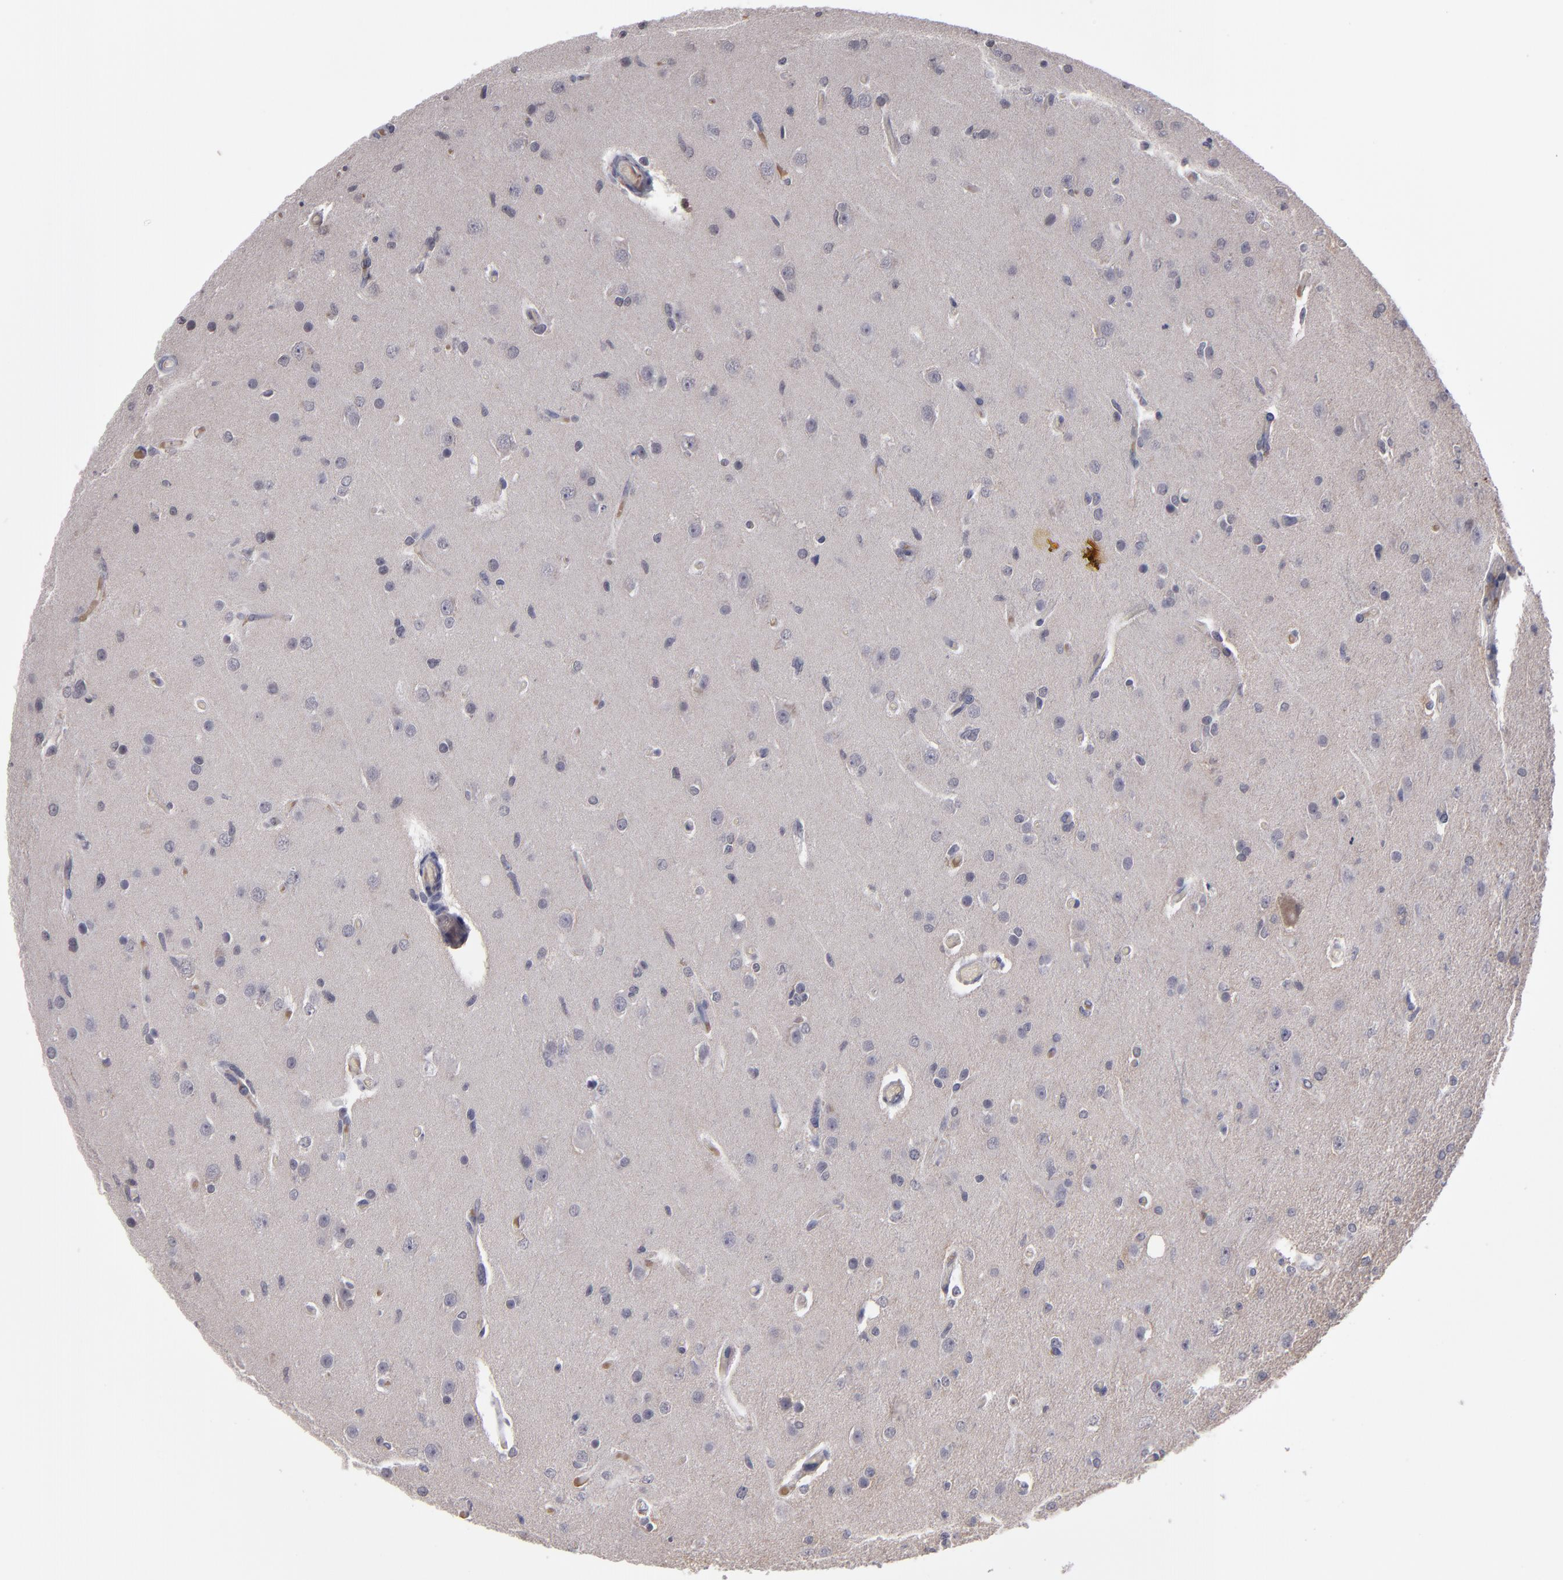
{"staining": {"intensity": "negative", "quantity": "none", "location": "none"}, "tissue": "glioma", "cell_type": "Tumor cells", "image_type": "cancer", "snomed": [{"axis": "morphology", "description": "Glioma, malignant, High grade"}, {"axis": "topography", "description": "Brain"}], "caption": "An immunohistochemistry (IHC) photomicrograph of glioma is shown. There is no staining in tumor cells of glioma.", "gene": "ITIH4", "patient": {"sex": "male", "age": 33}}